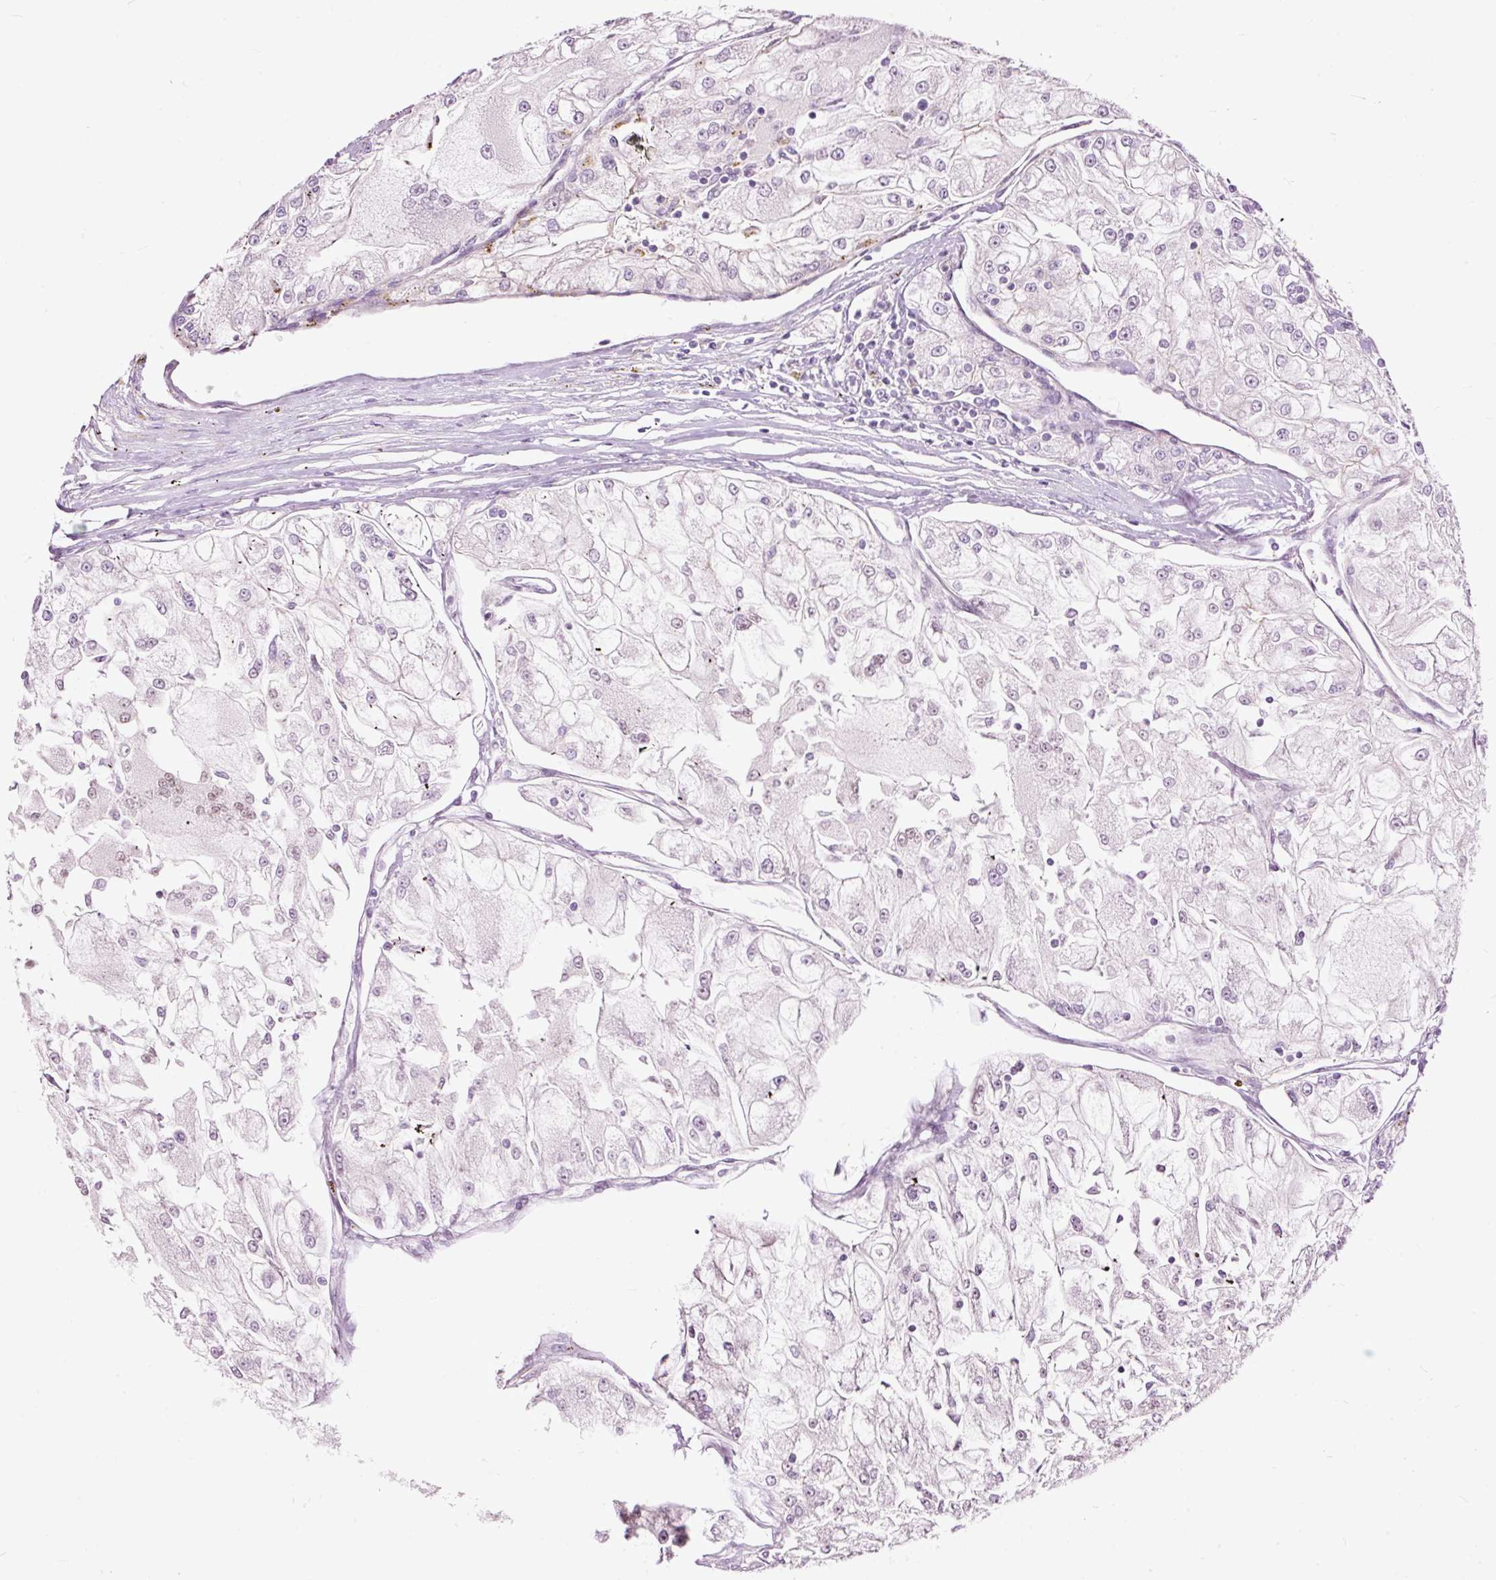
{"staining": {"intensity": "negative", "quantity": "none", "location": "none"}, "tissue": "renal cancer", "cell_type": "Tumor cells", "image_type": "cancer", "snomed": [{"axis": "morphology", "description": "Adenocarcinoma, NOS"}, {"axis": "topography", "description": "Kidney"}], "caption": "A high-resolution histopathology image shows IHC staining of adenocarcinoma (renal), which reveals no significant expression in tumor cells.", "gene": "FCRL4", "patient": {"sex": "female", "age": 72}}